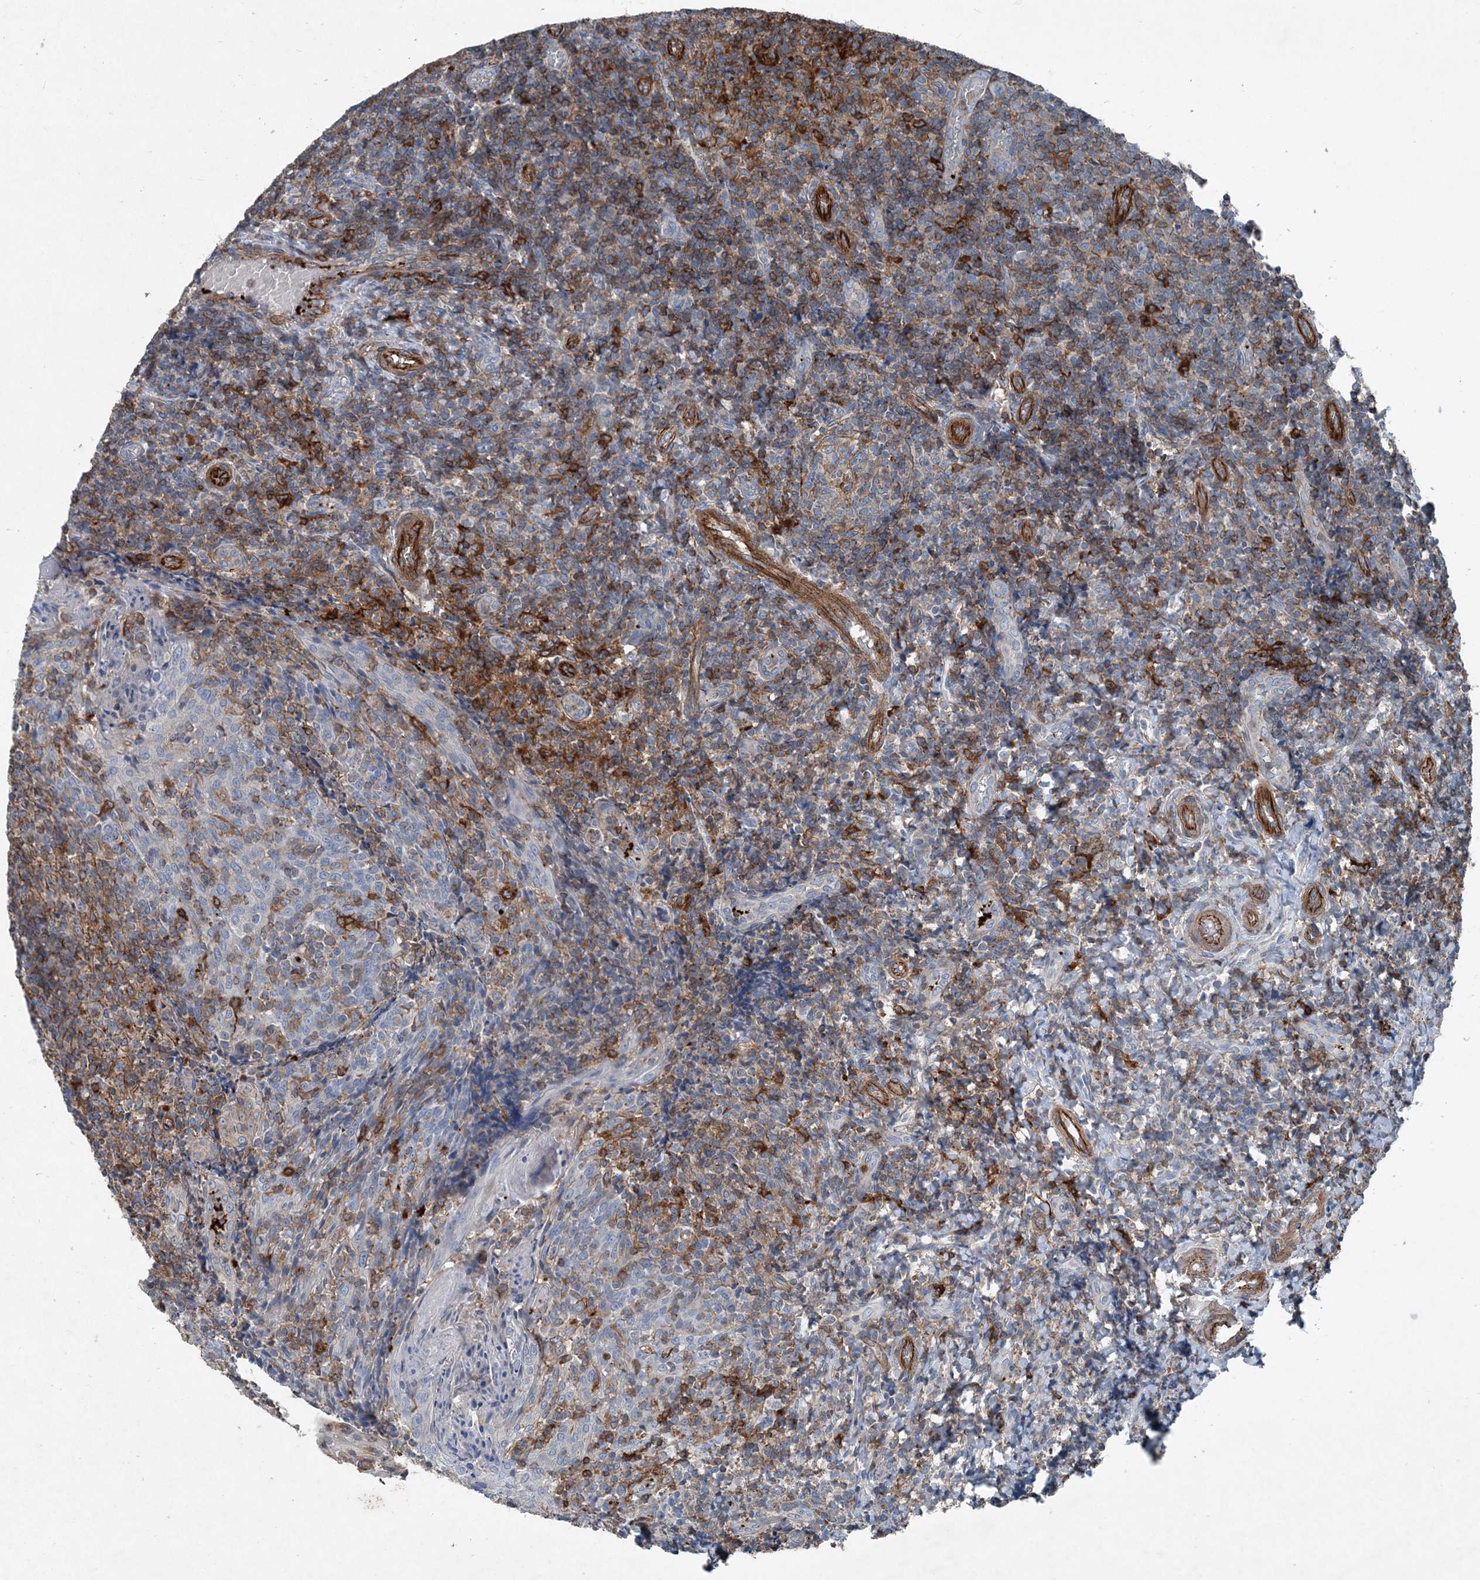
{"staining": {"intensity": "weak", "quantity": "<25%", "location": "cytoplasmic/membranous"}, "tissue": "tonsil", "cell_type": "Germinal center cells", "image_type": "normal", "snomed": [{"axis": "morphology", "description": "Normal tissue, NOS"}, {"axis": "topography", "description": "Tonsil"}], "caption": "The immunohistochemistry (IHC) micrograph has no significant expression in germinal center cells of tonsil.", "gene": "DGUOK", "patient": {"sex": "female", "age": 19}}